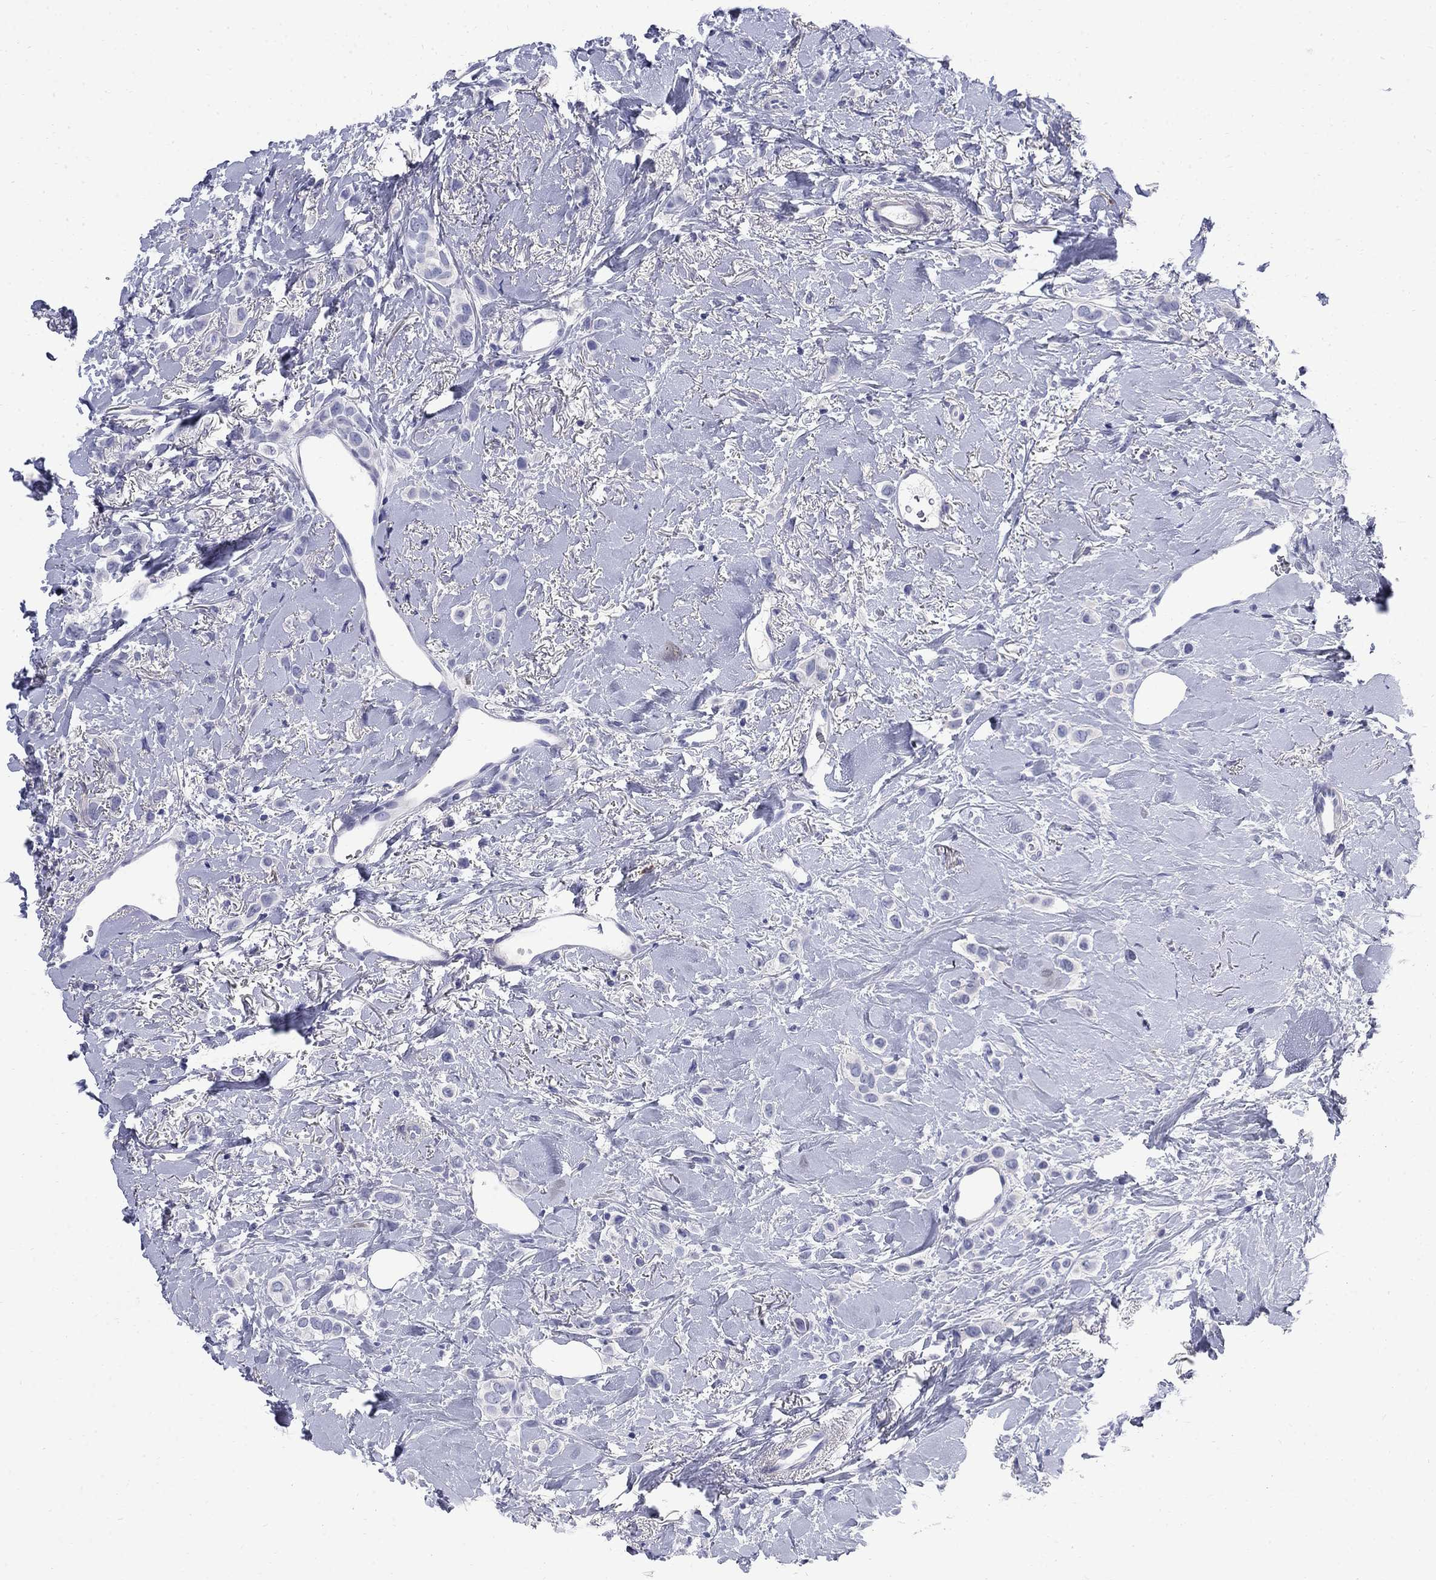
{"staining": {"intensity": "negative", "quantity": "none", "location": "none"}, "tissue": "breast cancer", "cell_type": "Tumor cells", "image_type": "cancer", "snomed": [{"axis": "morphology", "description": "Lobular carcinoma"}, {"axis": "topography", "description": "Breast"}], "caption": "This is a micrograph of immunohistochemistry (IHC) staining of breast cancer, which shows no positivity in tumor cells.", "gene": "SERPINB2", "patient": {"sex": "female", "age": 66}}